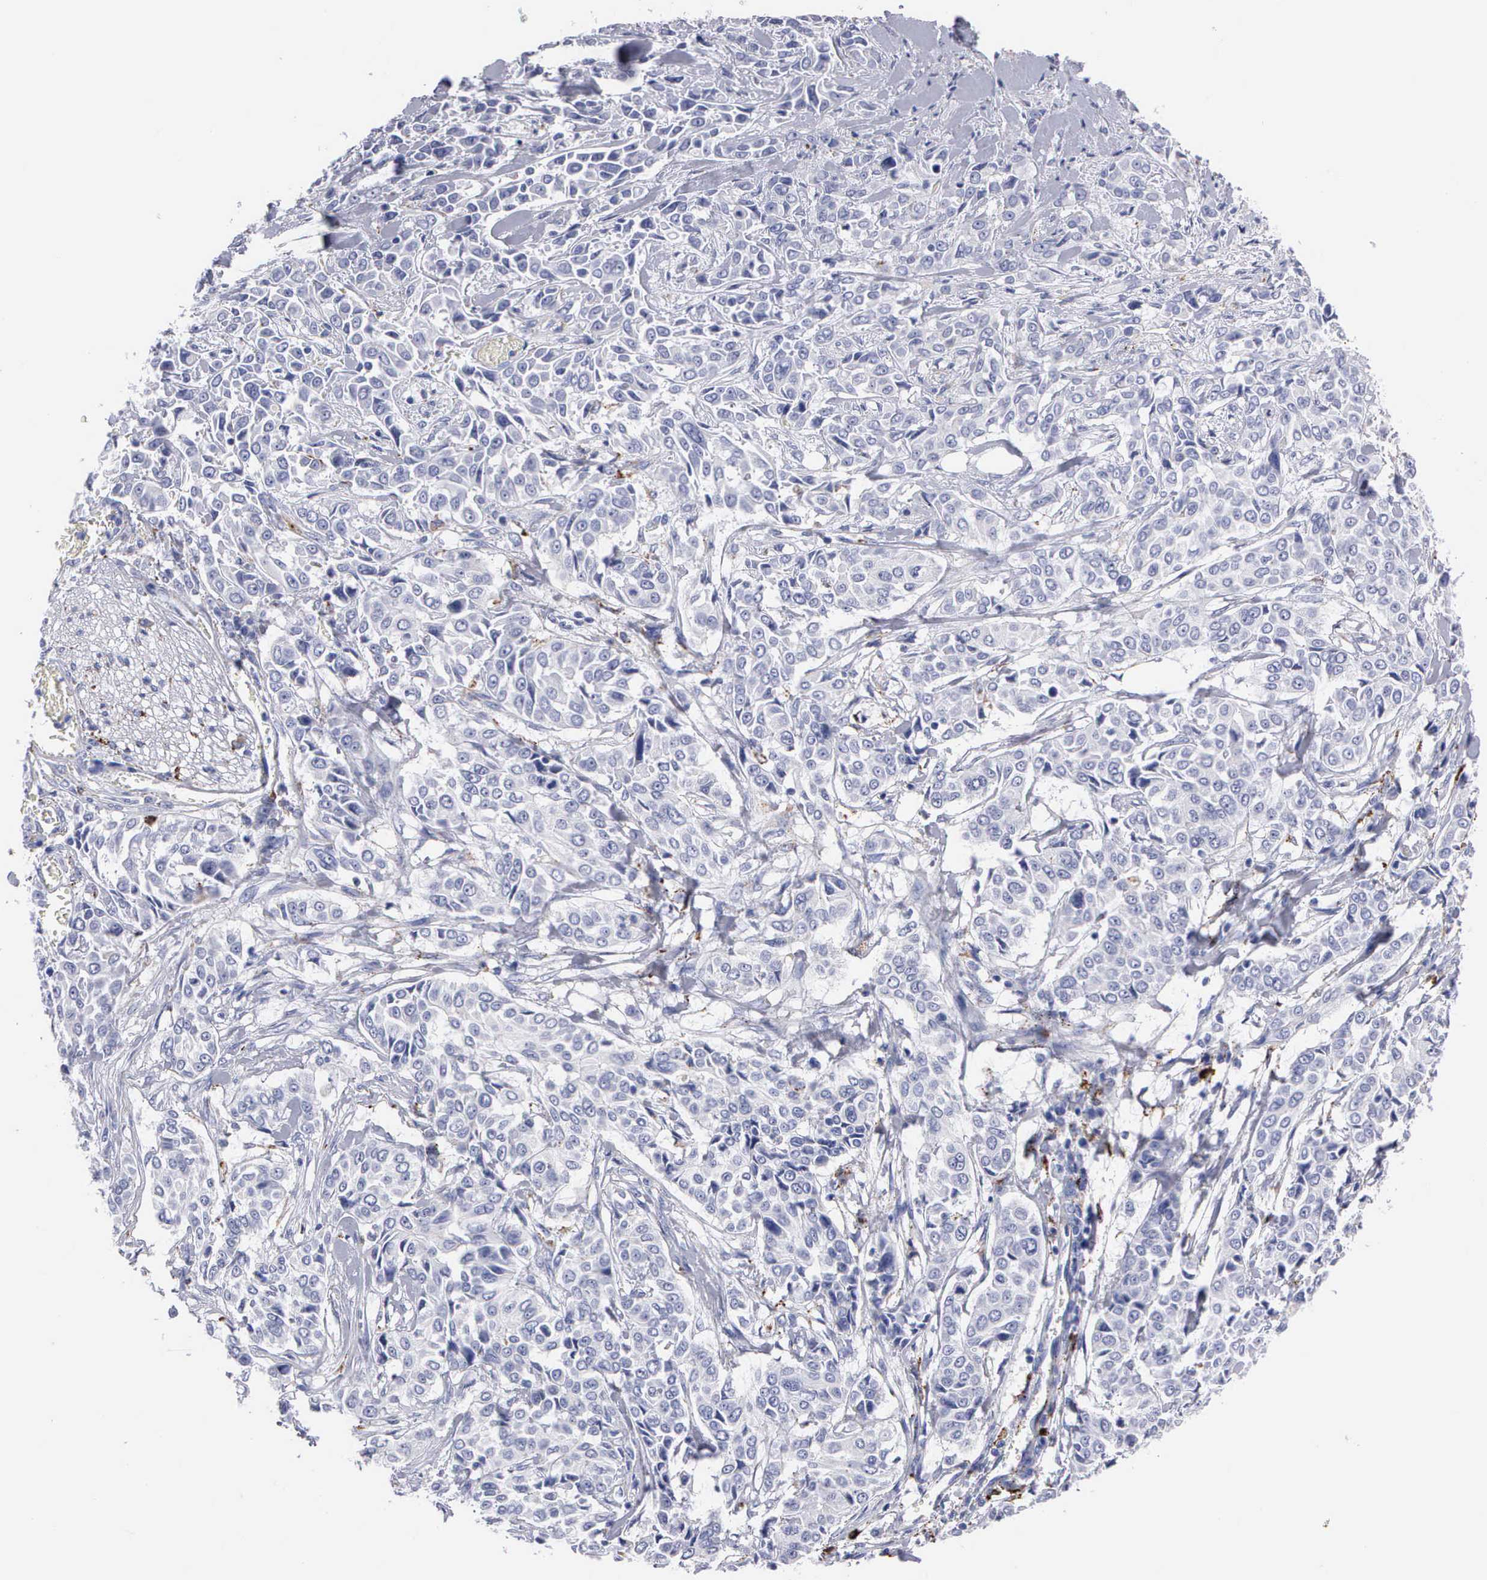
{"staining": {"intensity": "negative", "quantity": "none", "location": "none"}, "tissue": "pancreatic cancer", "cell_type": "Tumor cells", "image_type": "cancer", "snomed": [{"axis": "morphology", "description": "Adenocarcinoma, NOS"}, {"axis": "topography", "description": "Pancreas"}], "caption": "Immunohistochemistry photomicrograph of pancreatic cancer (adenocarcinoma) stained for a protein (brown), which shows no positivity in tumor cells.", "gene": "CTSL", "patient": {"sex": "female", "age": 52}}